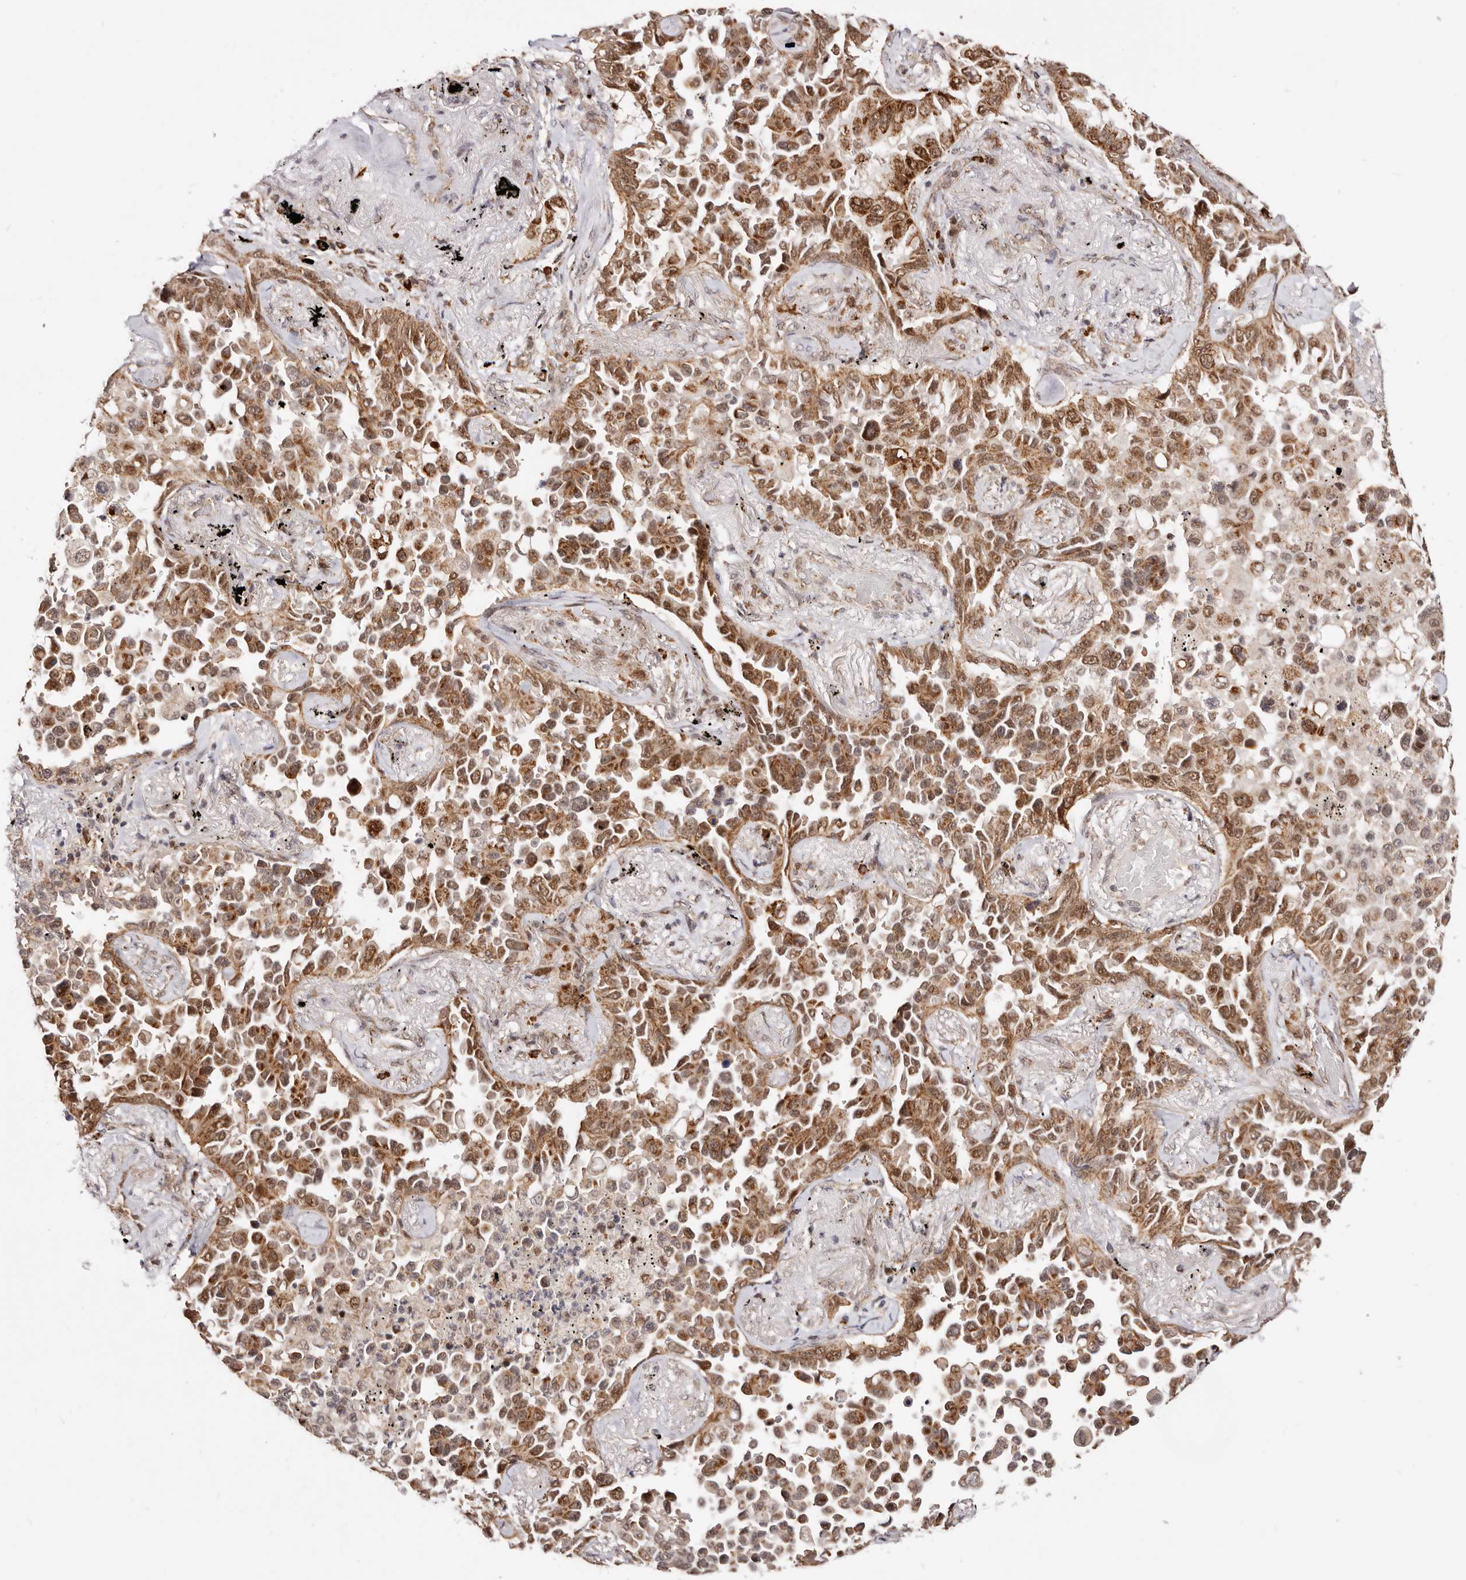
{"staining": {"intensity": "strong", "quantity": ">75%", "location": "cytoplasmic/membranous,nuclear"}, "tissue": "lung cancer", "cell_type": "Tumor cells", "image_type": "cancer", "snomed": [{"axis": "morphology", "description": "Adenocarcinoma, NOS"}, {"axis": "topography", "description": "Lung"}], "caption": "Adenocarcinoma (lung) stained with DAB immunohistochemistry (IHC) exhibits high levels of strong cytoplasmic/membranous and nuclear positivity in about >75% of tumor cells. (DAB IHC with brightfield microscopy, high magnification).", "gene": "SEC14L1", "patient": {"sex": "female", "age": 67}}